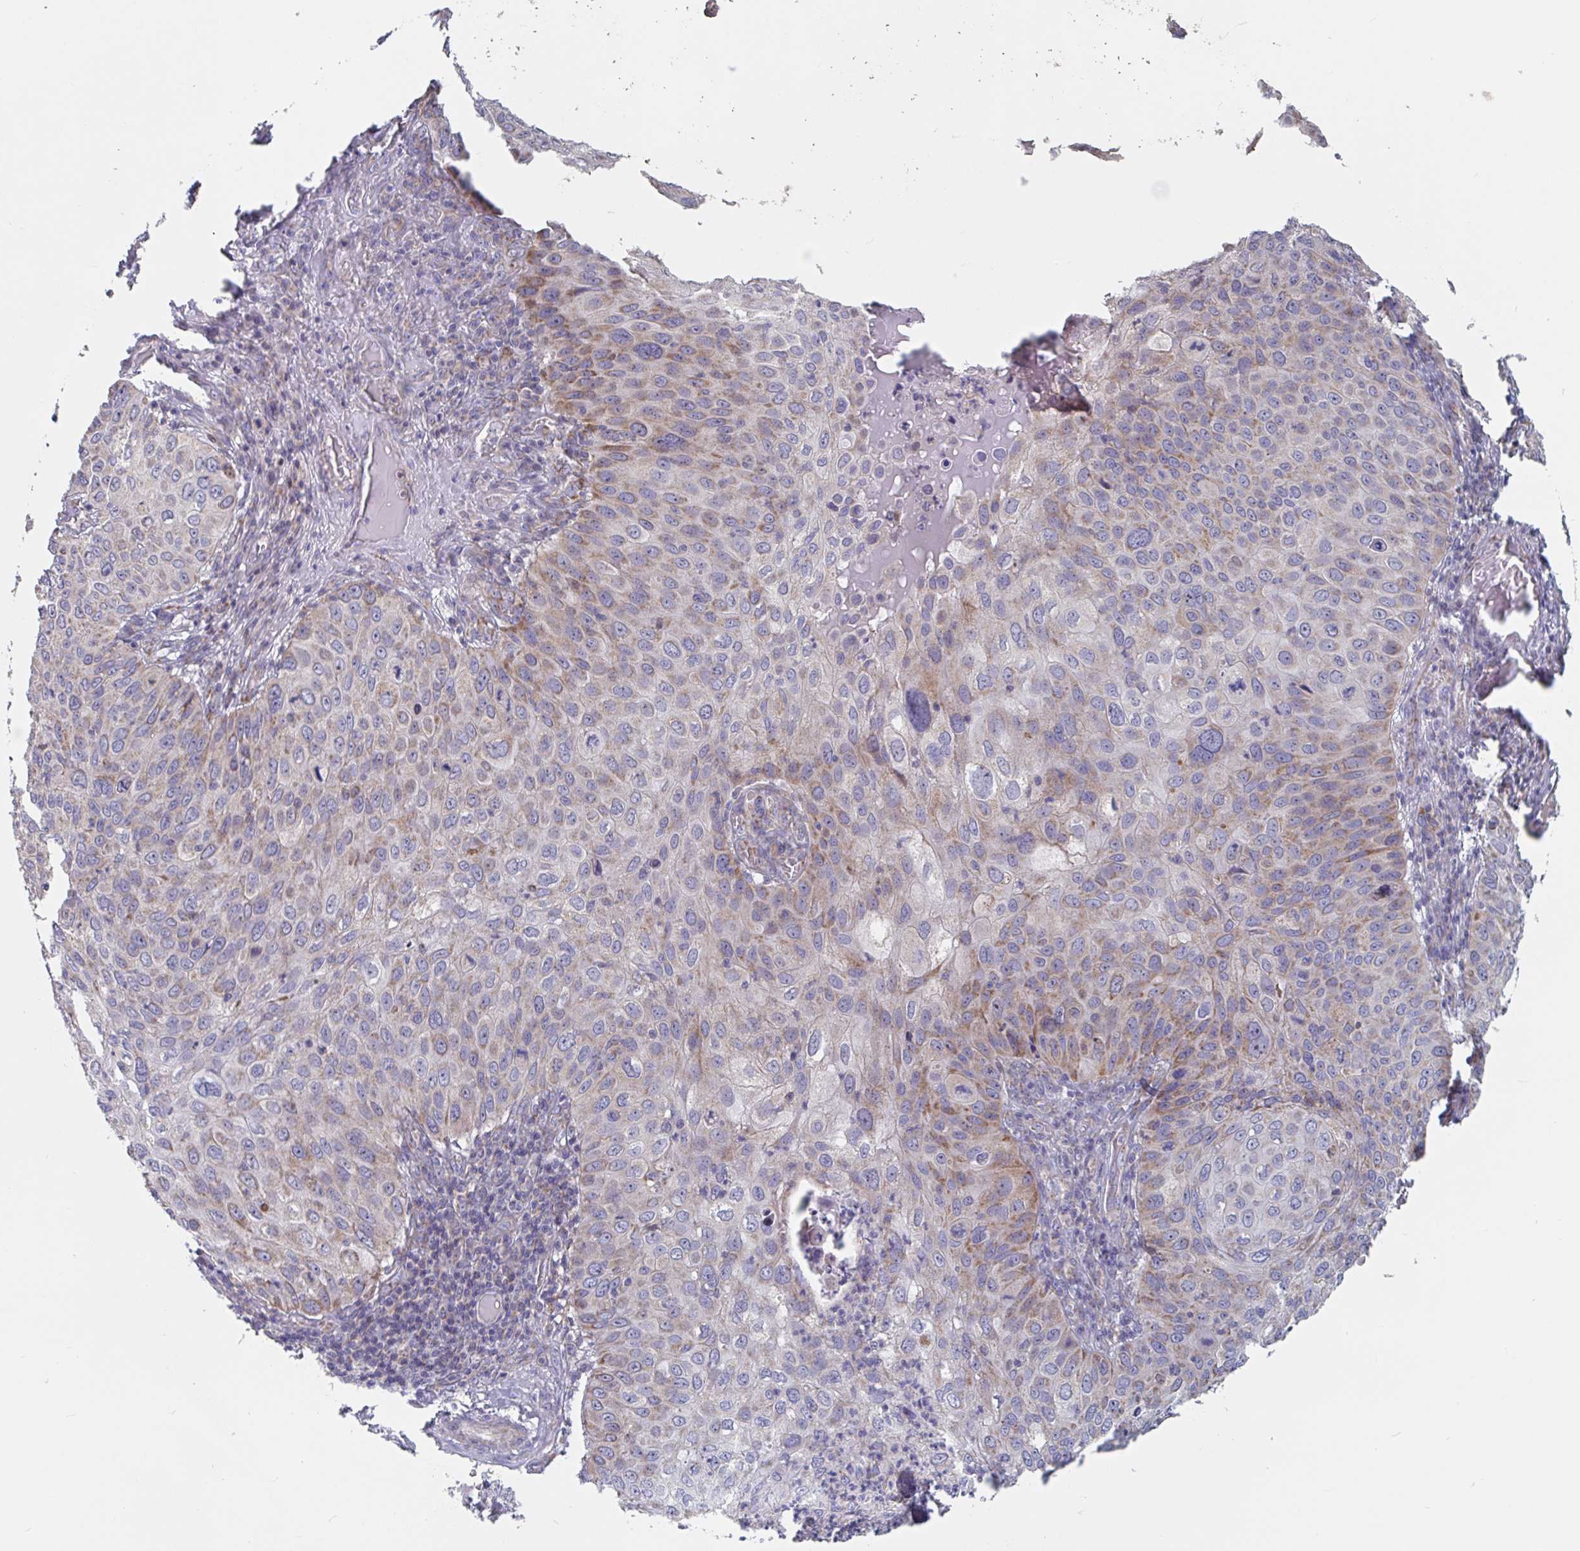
{"staining": {"intensity": "weak", "quantity": "25%-75%", "location": "cytoplasmic/membranous"}, "tissue": "skin cancer", "cell_type": "Tumor cells", "image_type": "cancer", "snomed": [{"axis": "morphology", "description": "Squamous cell carcinoma, NOS"}, {"axis": "topography", "description": "Skin"}], "caption": "This micrograph reveals squamous cell carcinoma (skin) stained with immunohistochemistry (IHC) to label a protein in brown. The cytoplasmic/membranous of tumor cells show weak positivity for the protein. Nuclei are counter-stained blue.", "gene": "MRPL53", "patient": {"sex": "male", "age": 87}}